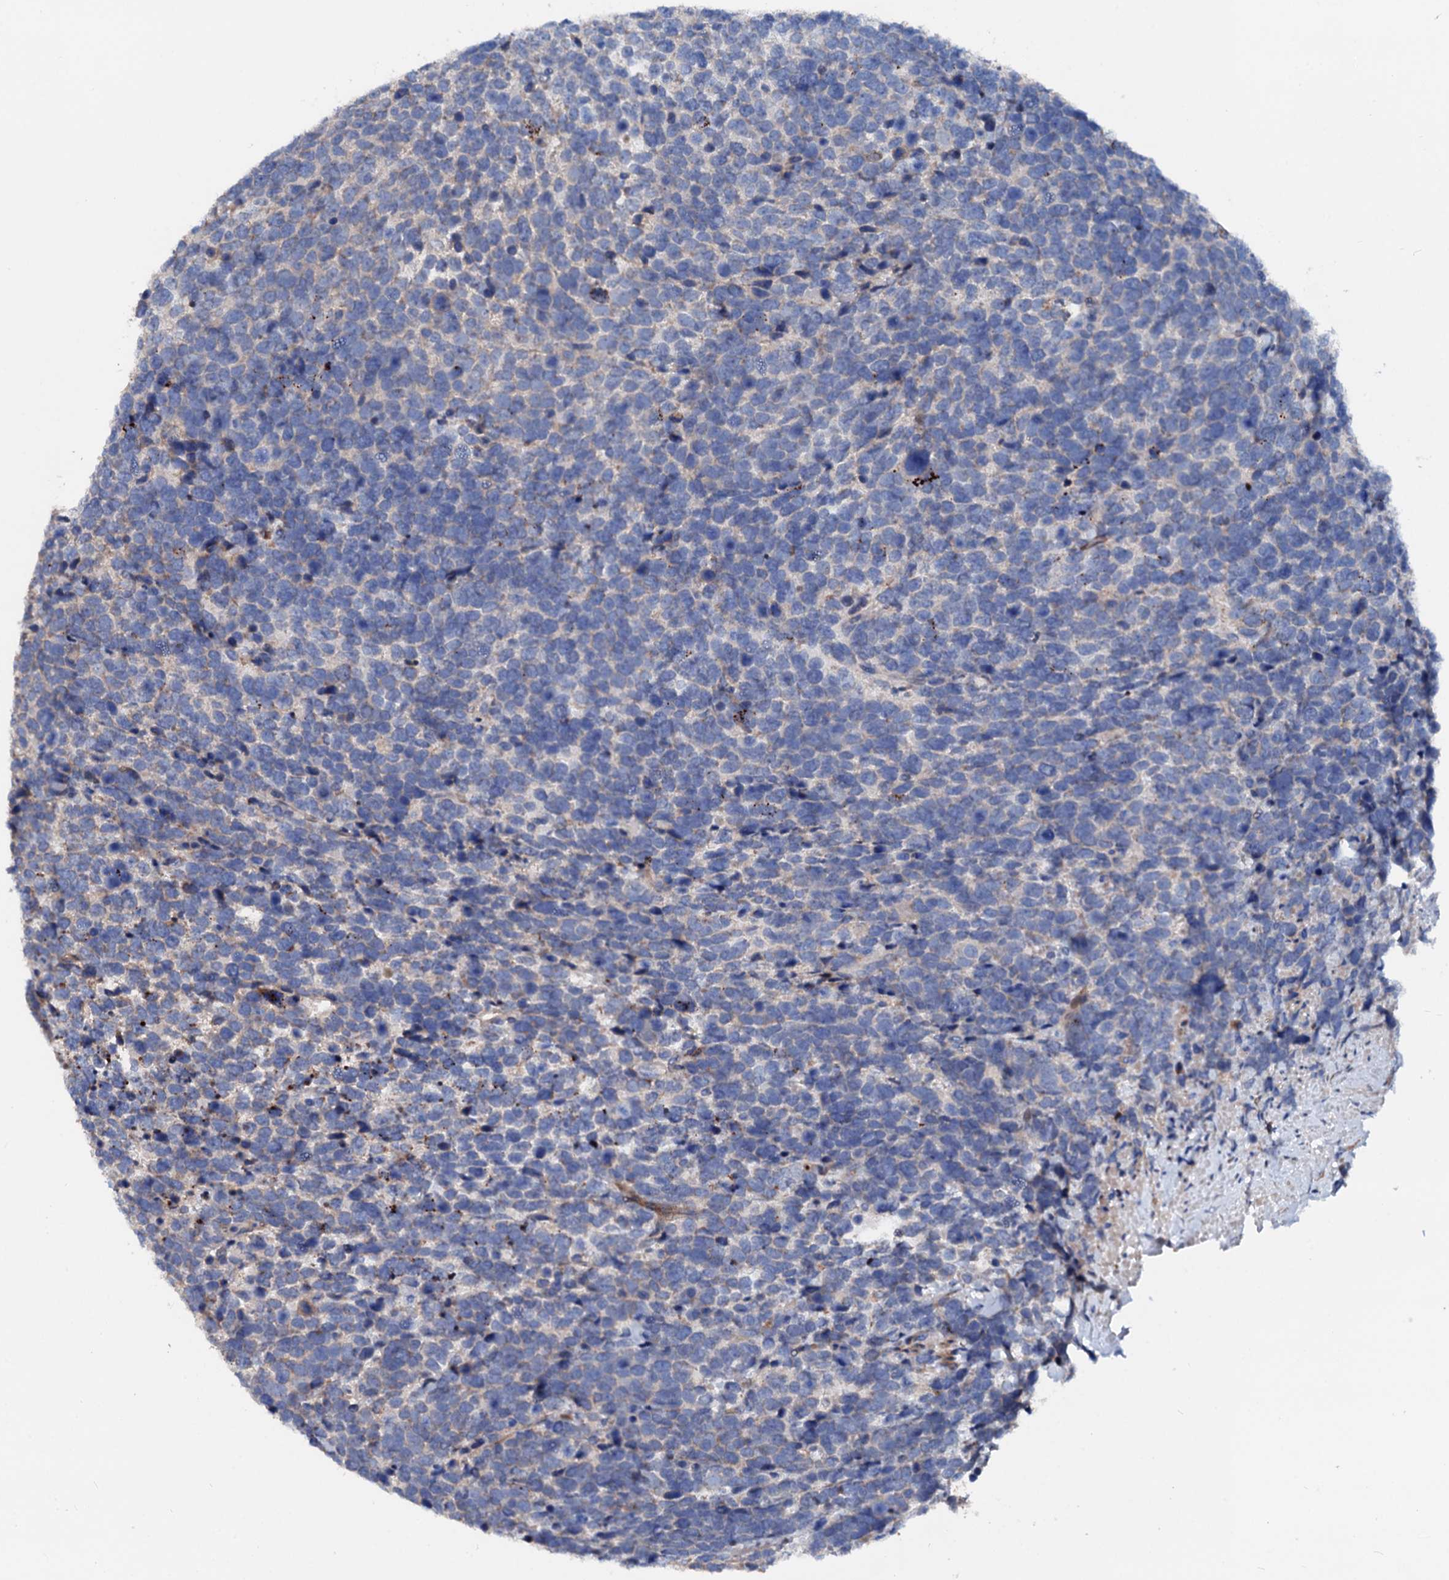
{"staining": {"intensity": "negative", "quantity": "none", "location": "none"}, "tissue": "urothelial cancer", "cell_type": "Tumor cells", "image_type": "cancer", "snomed": [{"axis": "morphology", "description": "Urothelial carcinoma, High grade"}, {"axis": "topography", "description": "Urinary bladder"}], "caption": "High magnification brightfield microscopy of urothelial cancer stained with DAB (3,3'-diaminobenzidine) (brown) and counterstained with hematoxylin (blue): tumor cells show no significant positivity.", "gene": "SLC10A7", "patient": {"sex": "female", "age": 82}}